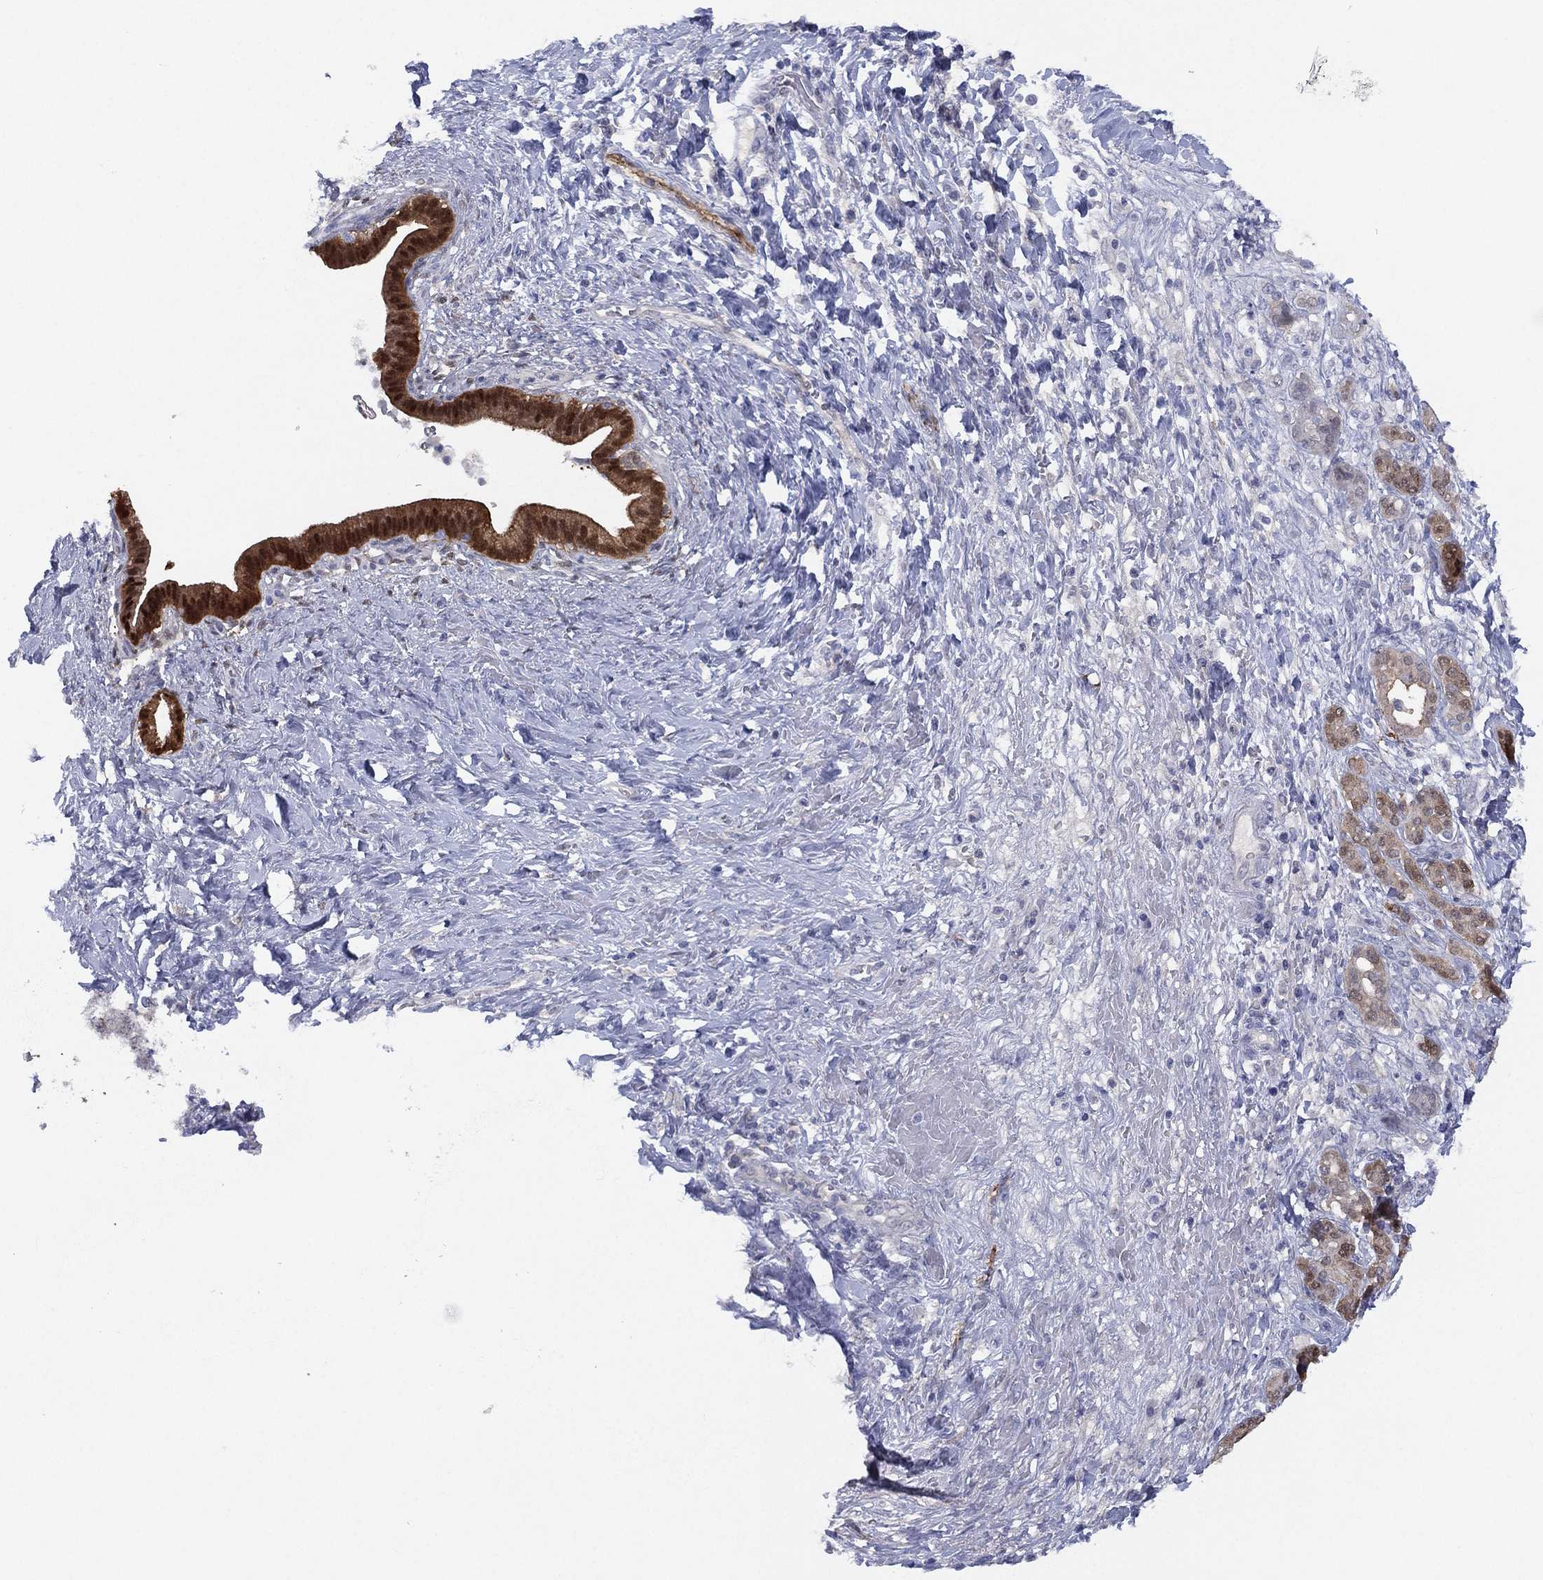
{"staining": {"intensity": "strong", "quantity": ">75%", "location": "cytoplasmic/membranous,nuclear"}, "tissue": "pancreatic cancer", "cell_type": "Tumor cells", "image_type": "cancer", "snomed": [{"axis": "morphology", "description": "Adenocarcinoma, NOS"}, {"axis": "topography", "description": "Pancreas"}], "caption": "Tumor cells exhibit high levels of strong cytoplasmic/membranous and nuclear staining in approximately >75% of cells in human pancreatic cancer.", "gene": "DDAH1", "patient": {"sex": "male", "age": 44}}